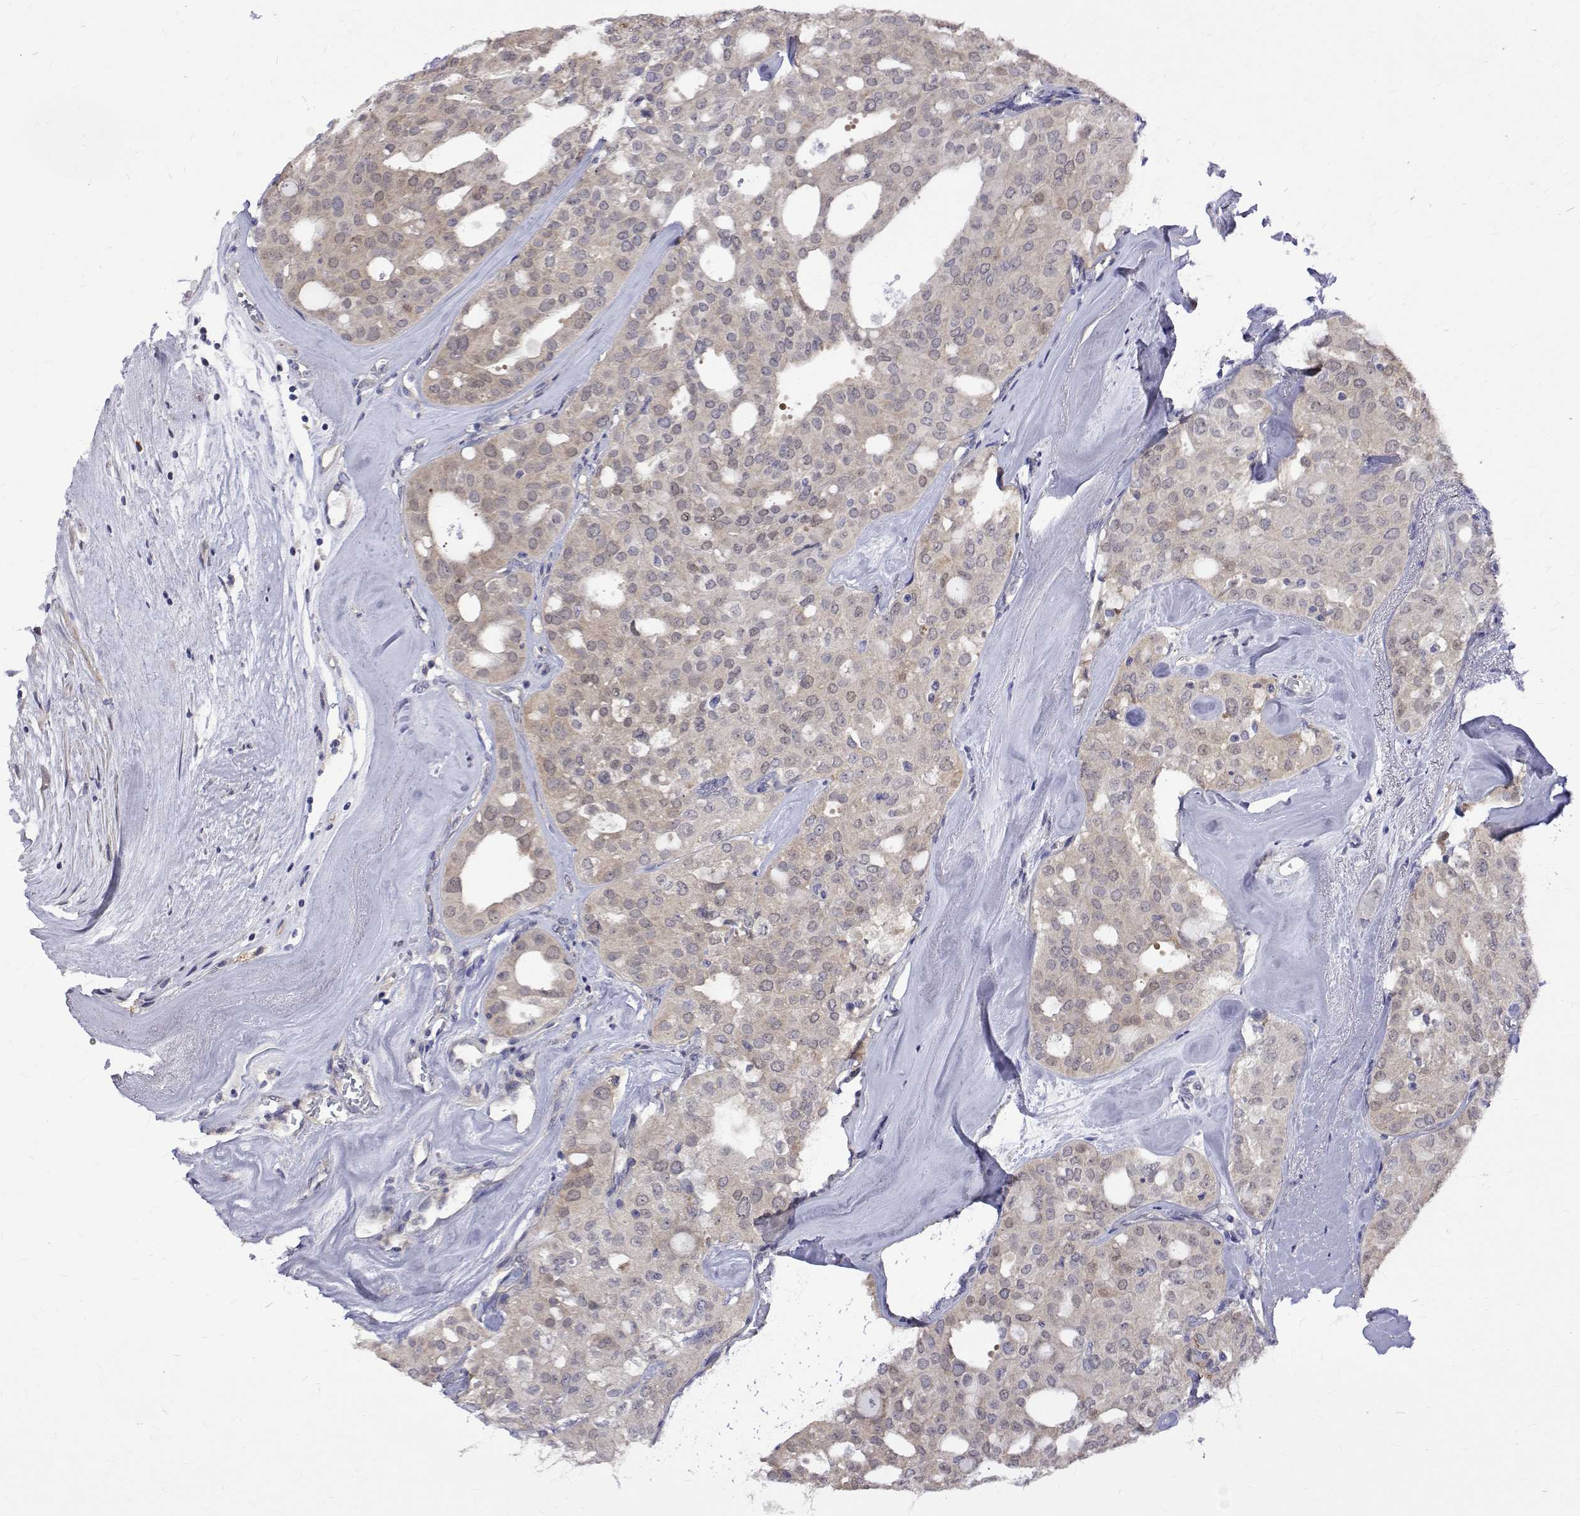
{"staining": {"intensity": "weak", "quantity": "<25%", "location": "cytoplasmic/membranous"}, "tissue": "thyroid cancer", "cell_type": "Tumor cells", "image_type": "cancer", "snomed": [{"axis": "morphology", "description": "Follicular adenoma carcinoma, NOS"}, {"axis": "topography", "description": "Thyroid gland"}], "caption": "Thyroid cancer was stained to show a protein in brown. There is no significant staining in tumor cells.", "gene": "PADI1", "patient": {"sex": "male", "age": 75}}